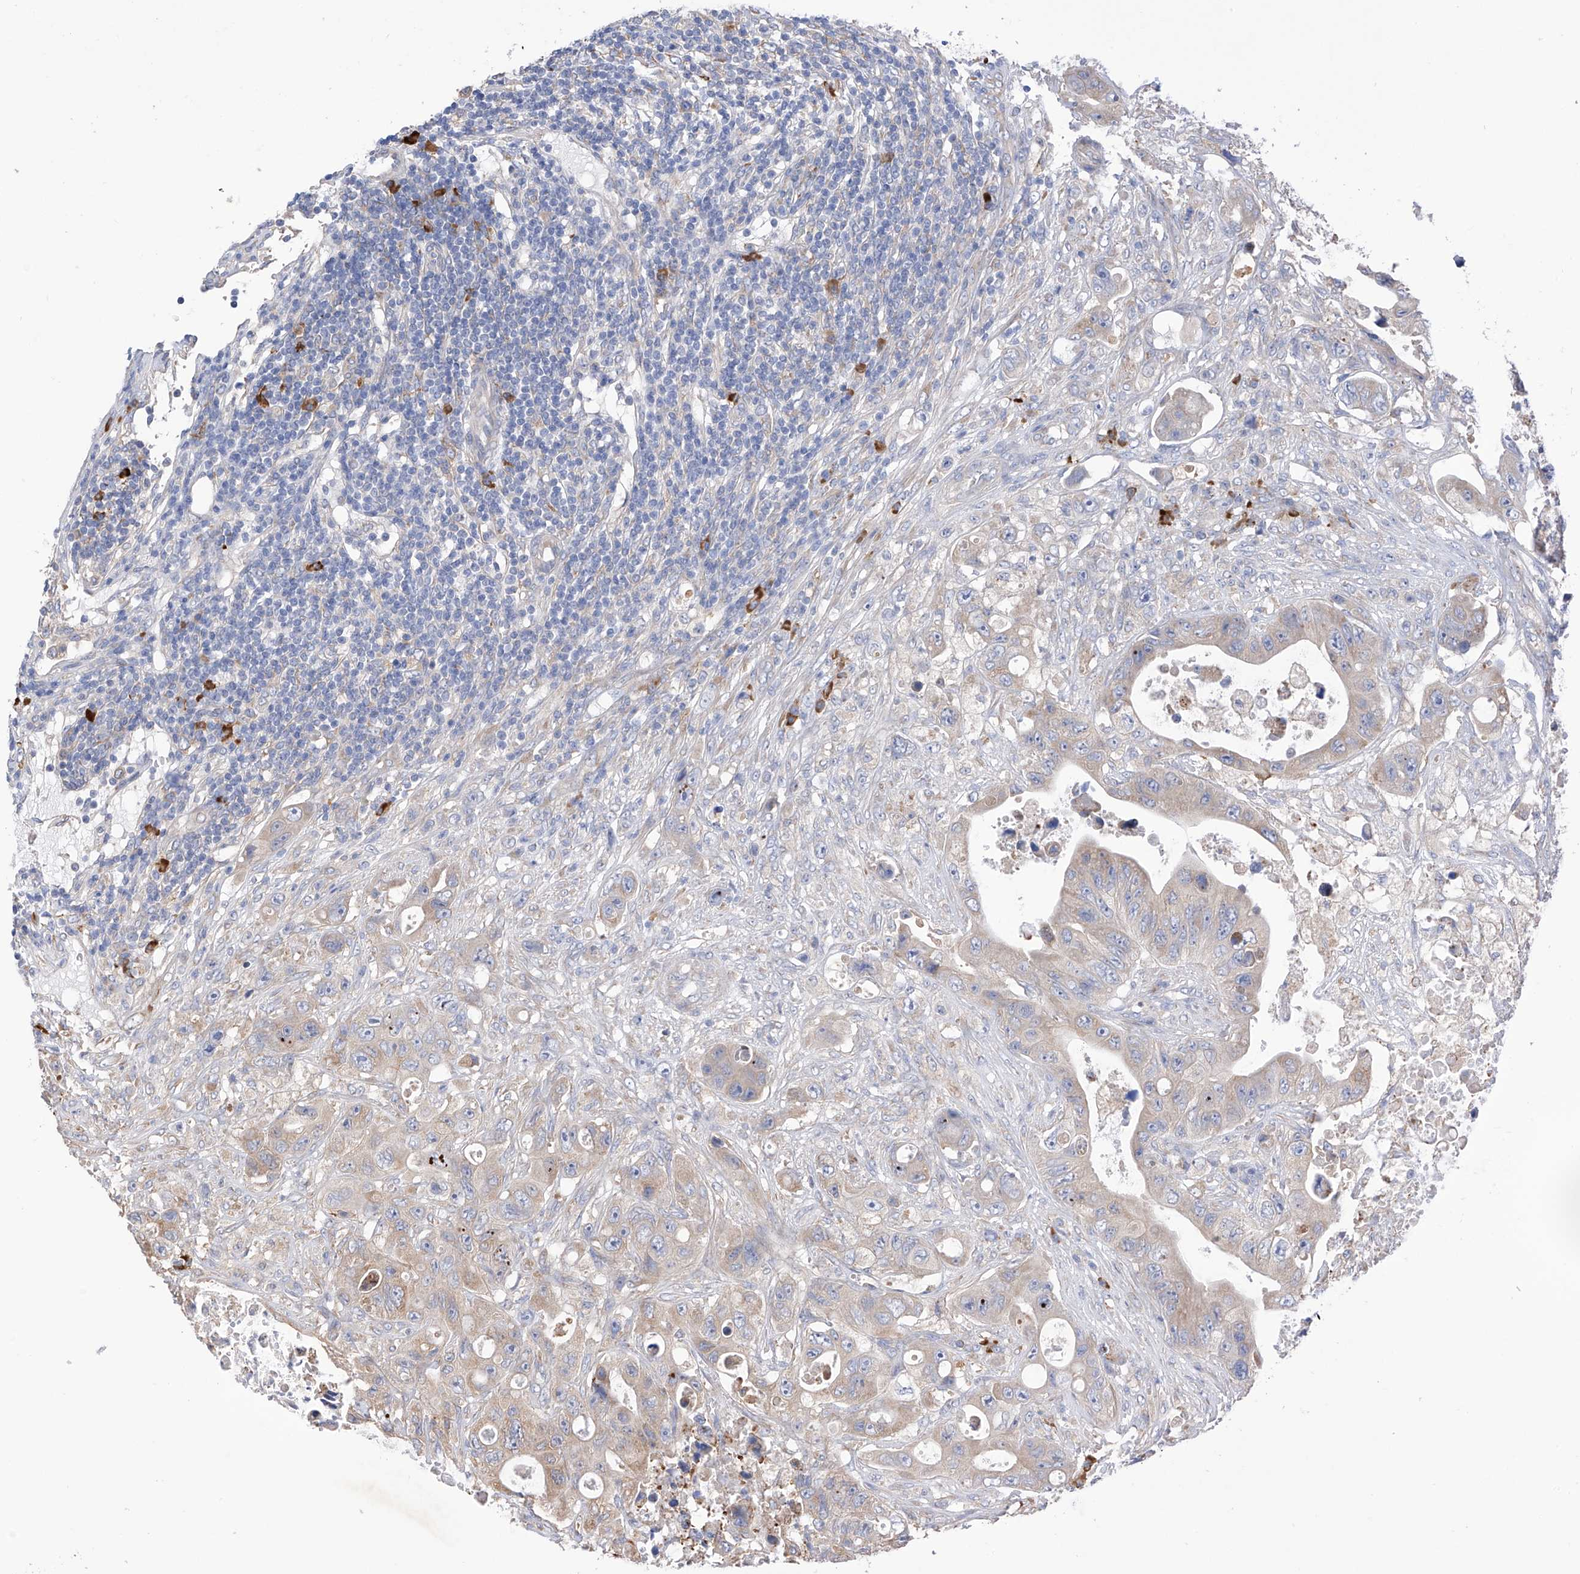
{"staining": {"intensity": "weak", "quantity": "<25%", "location": "cytoplasmic/membranous"}, "tissue": "colorectal cancer", "cell_type": "Tumor cells", "image_type": "cancer", "snomed": [{"axis": "morphology", "description": "Adenocarcinoma, NOS"}, {"axis": "topography", "description": "Colon"}], "caption": "Immunohistochemistry photomicrograph of neoplastic tissue: human colorectal adenocarcinoma stained with DAB reveals no significant protein expression in tumor cells.", "gene": "REC8", "patient": {"sex": "female", "age": 46}}